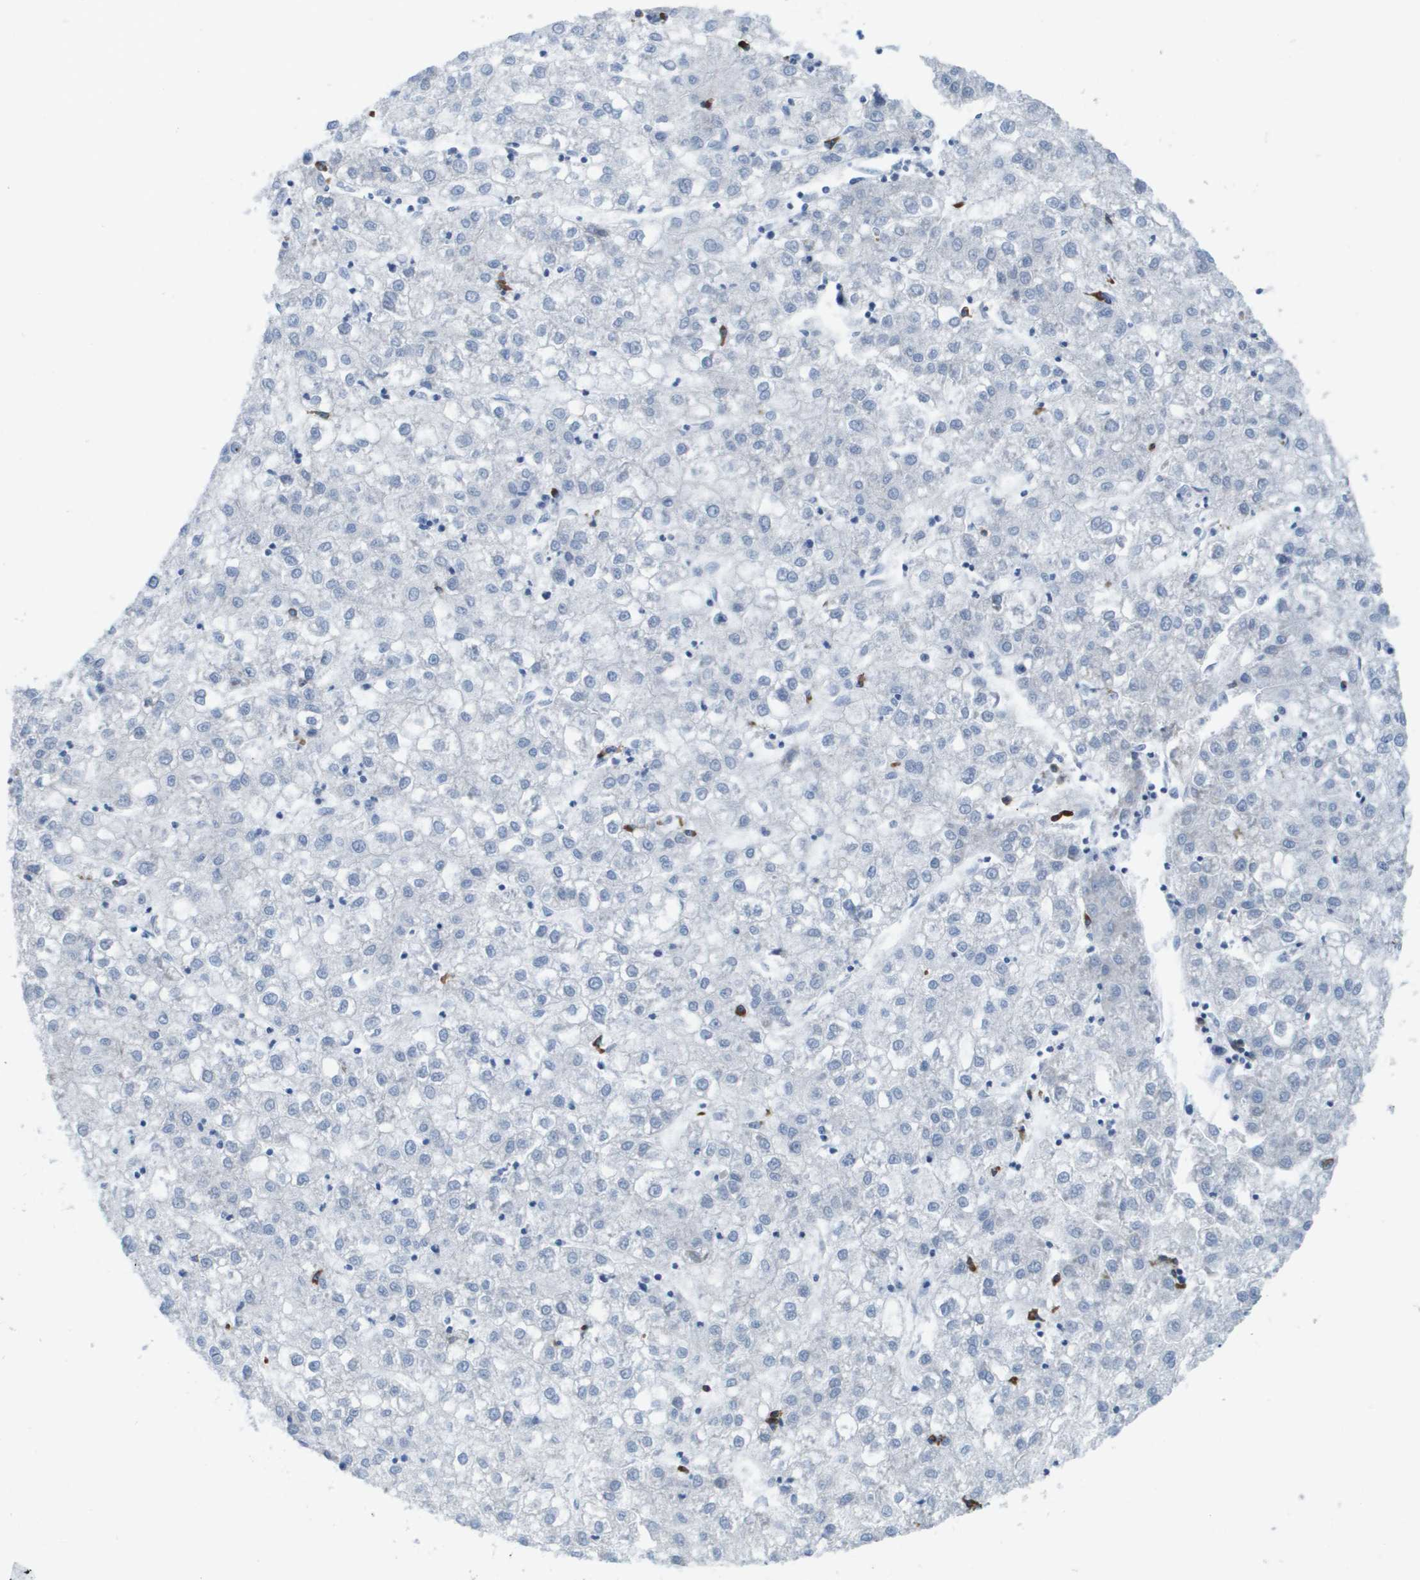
{"staining": {"intensity": "negative", "quantity": "none", "location": "none"}, "tissue": "liver cancer", "cell_type": "Tumor cells", "image_type": "cancer", "snomed": [{"axis": "morphology", "description": "Carcinoma, Hepatocellular, NOS"}, {"axis": "topography", "description": "Liver"}], "caption": "Immunohistochemical staining of liver cancer (hepatocellular carcinoma) shows no significant positivity in tumor cells.", "gene": "CD3G", "patient": {"sex": "male", "age": 72}}